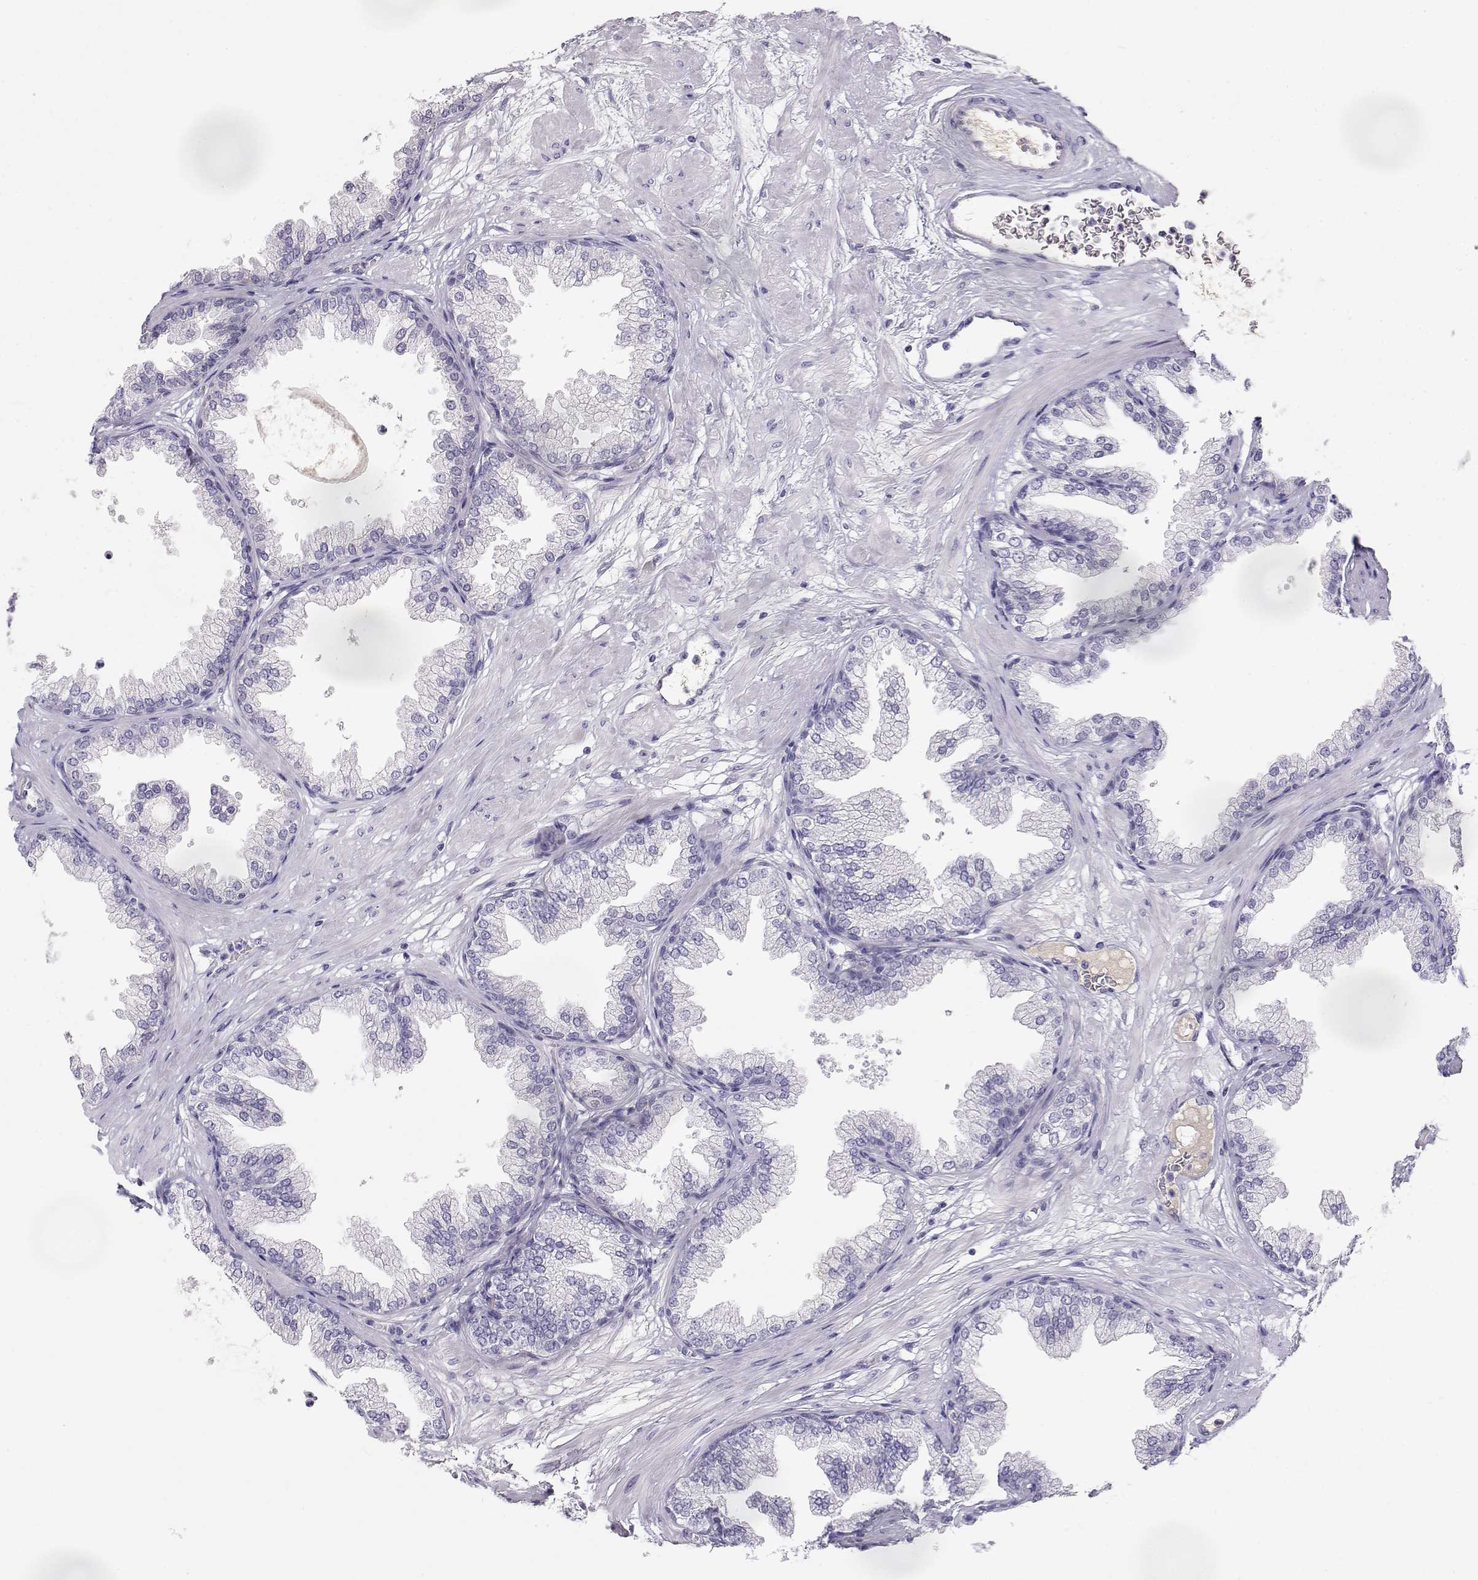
{"staining": {"intensity": "negative", "quantity": "none", "location": "none"}, "tissue": "prostate", "cell_type": "Glandular cells", "image_type": "normal", "snomed": [{"axis": "morphology", "description": "Normal tissue, NOS"}, {"axis": "topography", "description": "Prostate"}], "caption": "Glandular cells show no significant positivity in unremarkable prostate. (DAB IHC with hematoxylin counter stain).", "gene": "GPR174", "patient": {"sex": "male", "age": 37}}